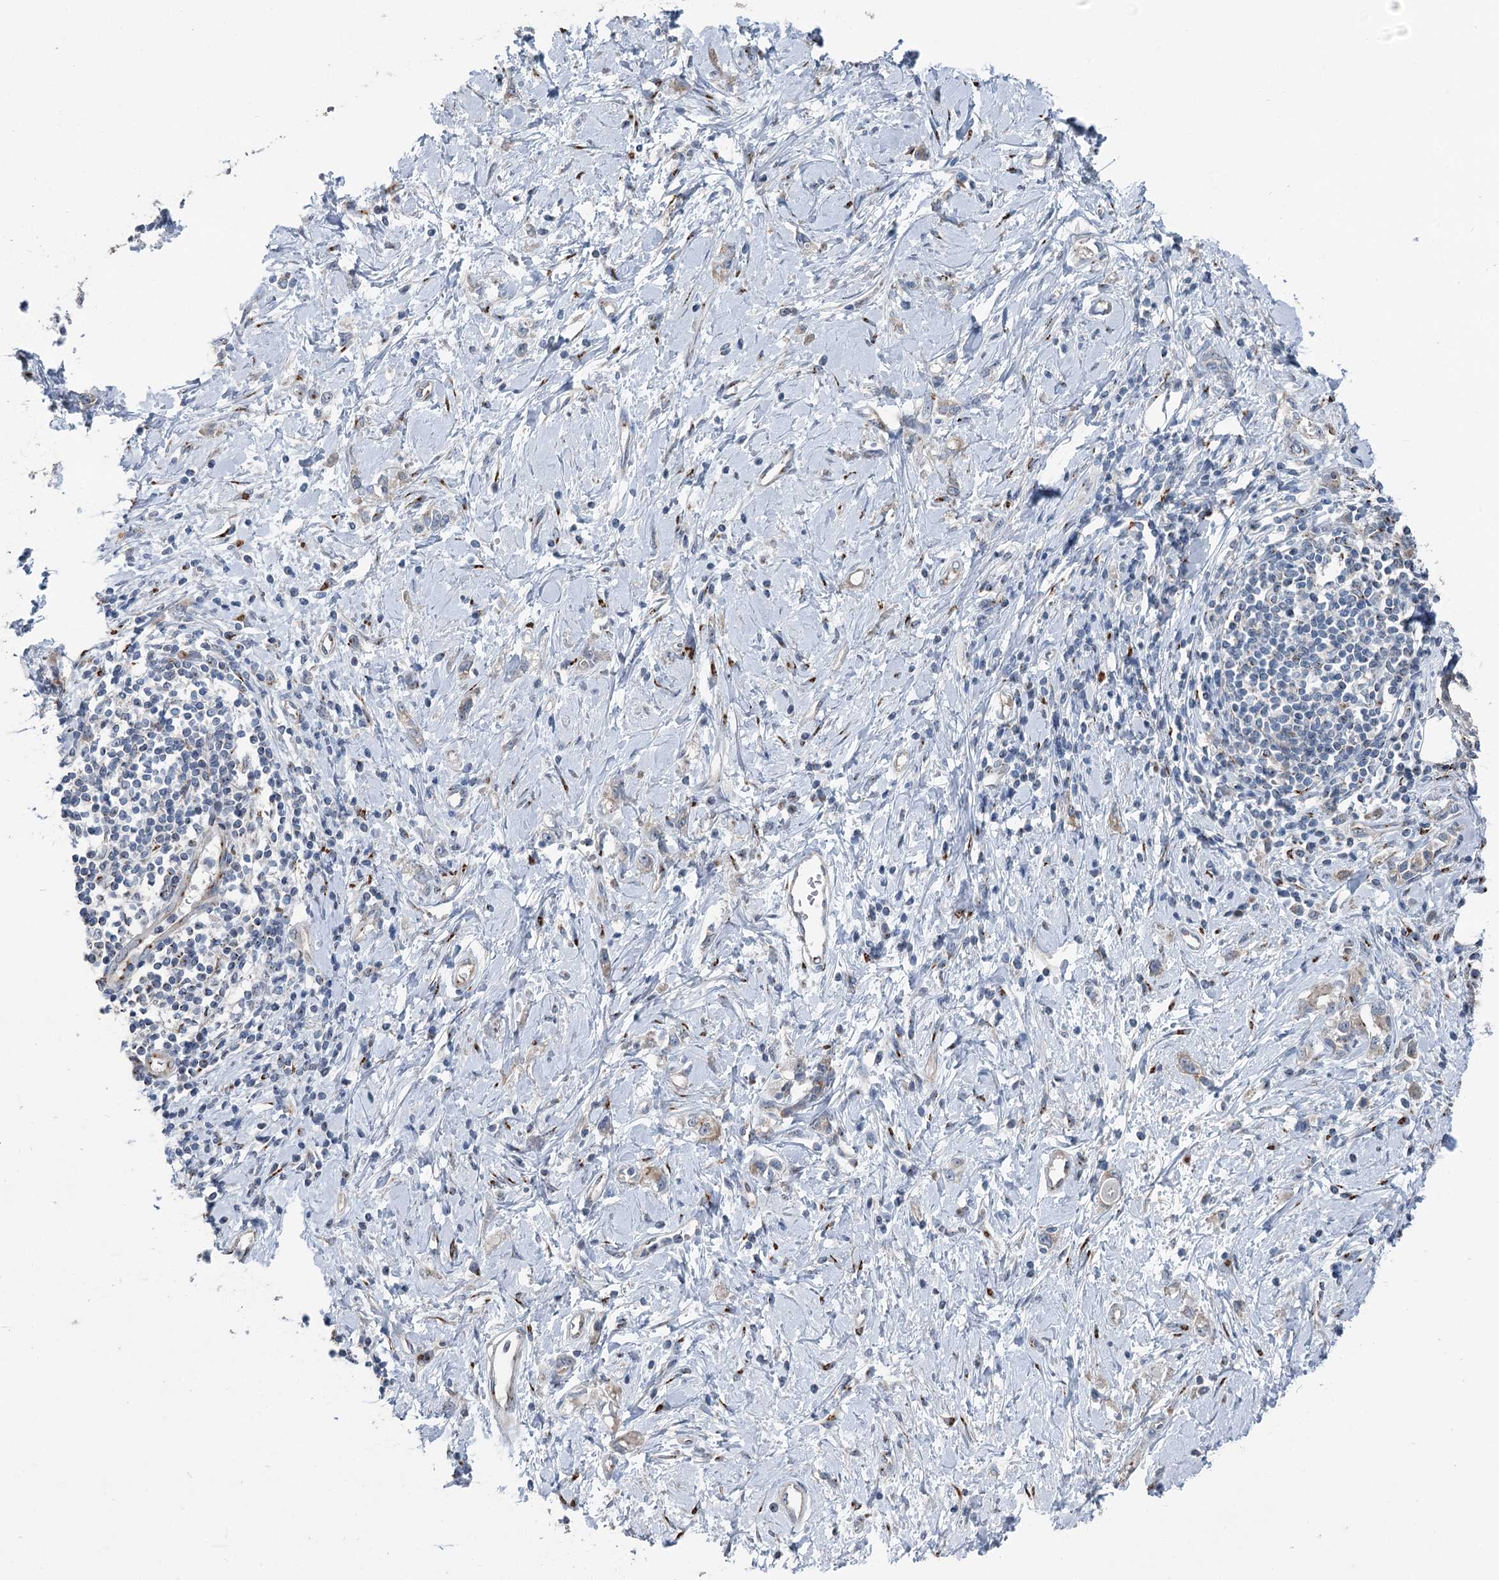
{"staining": {"intensity": "weak", "quantity": "<25%", "location": "cytoplasmic/membranous"}, "tissue": "stomach cancer", "cell_type": "Tumor cells", "image_type": "cancer", "snomed": [{"axis": "morphology", "description": "Adenocarcinoma, NOS"}, {"axis": "topography", "description": "Stomach"}], "caption": "Adenocarcinoma (stomach) was stained to show a protein in brown. There is no significant staining in tumor cells. (Stains: DAB immunohistochemistry with hematoxylin counter stain, Microscopy: brightfield microscopy at high magnification).", "gene": "ITIH5", "patient": {"sex": "female", "age": 76}}